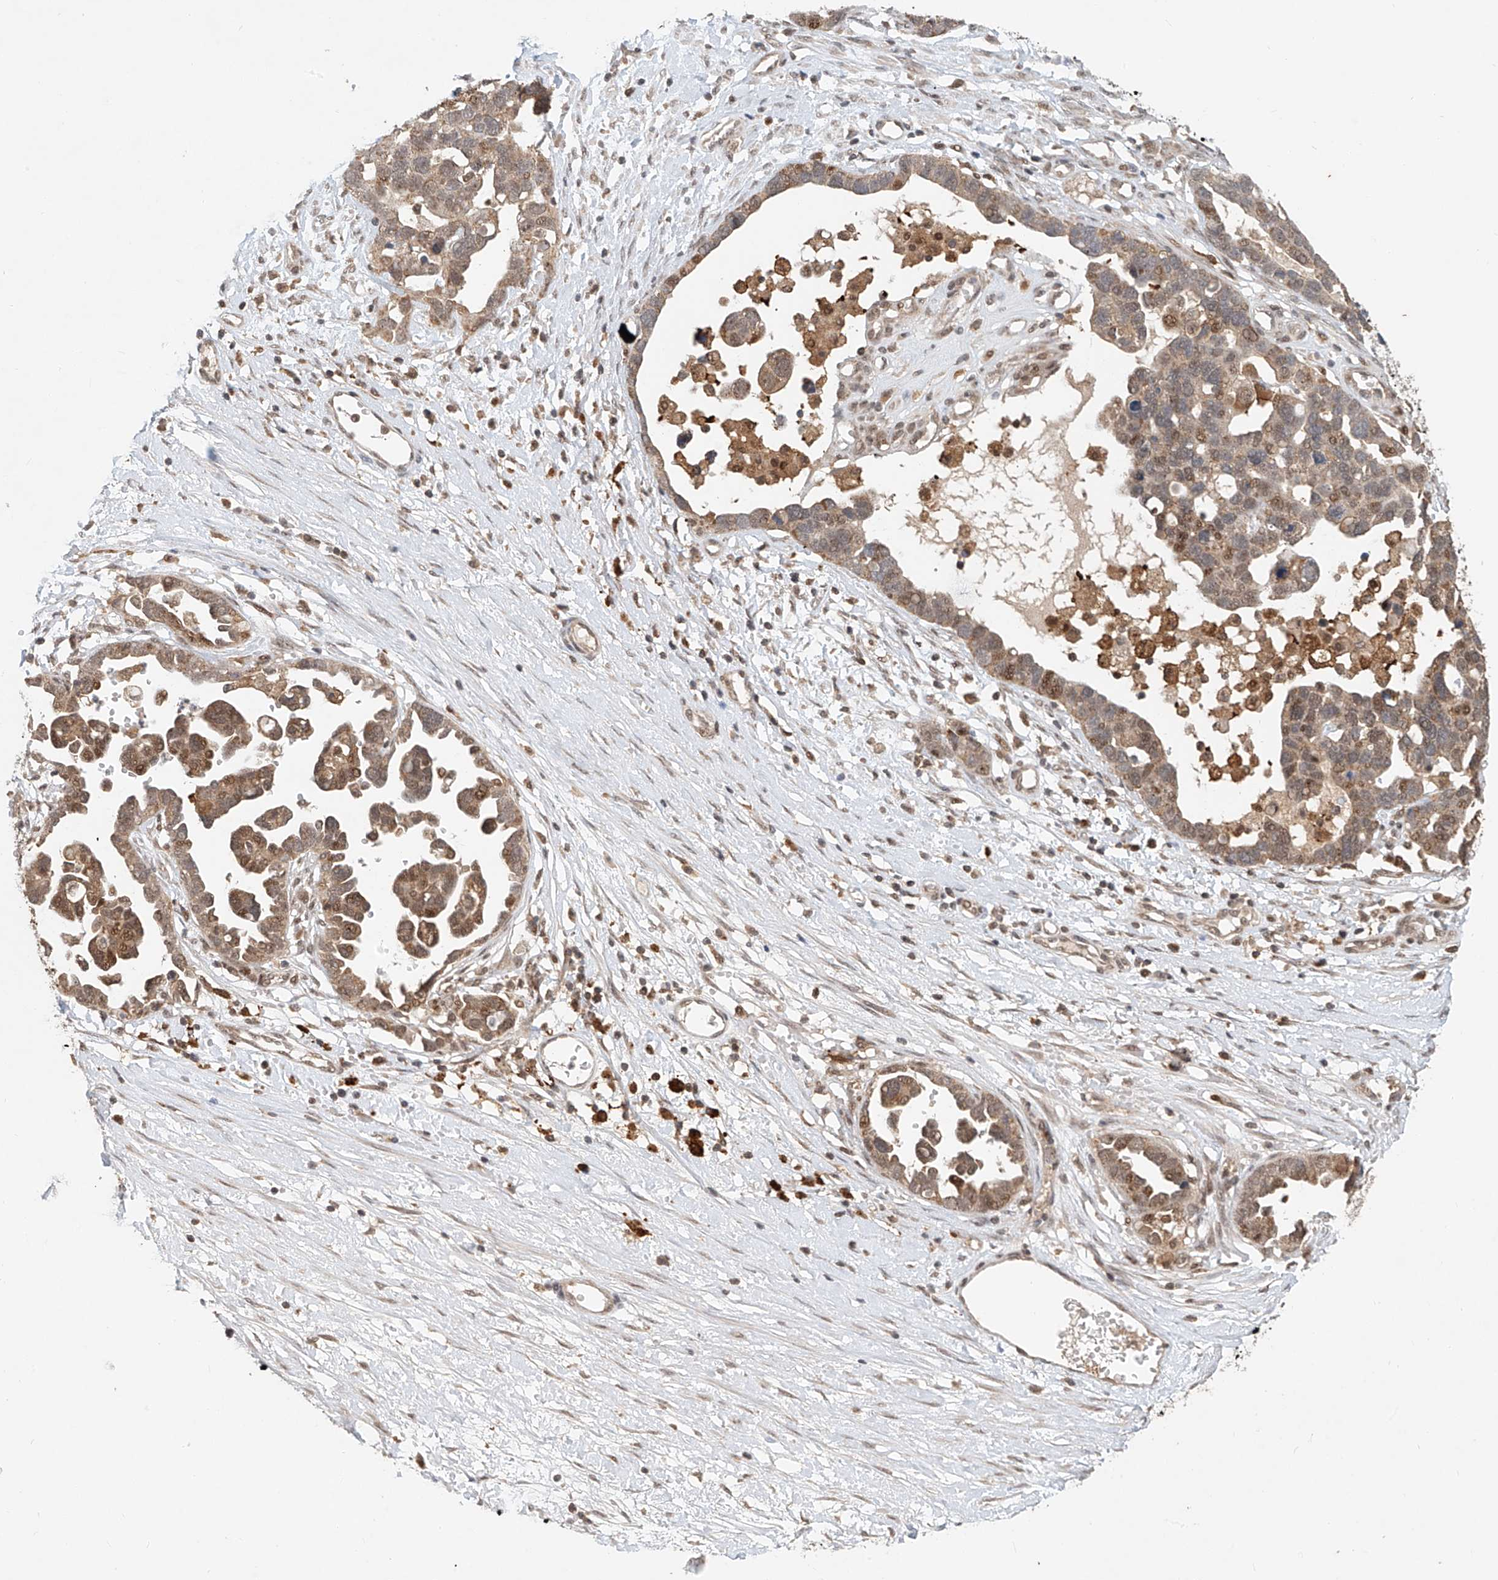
{"staining": {"intensity": "weak", "quantity": "25%-75%", "location": "nuclear"}, "tissue": "ovarian cancer", "cell_type": "Tumor cells", "image_type": "cancer", "snomed": [{"axis": "morphology", "description": "Cystadenocarcinoma, serous, NOS"}, {"axis": "topography", "description": "Ovary"}], "caption": "Protein expression by immunohistochemistry (IHC) displays weak nuclear staining in about 25%-75% of tumor cells in serous cystadenocarcinoma (ovarian). (DAB (3,3'-diaminobenzidine) IHC, brown staining for protein, blue staining for nuclei).", "gene": "SYTL3", "patient": {"sex": "female", "age": 54}}